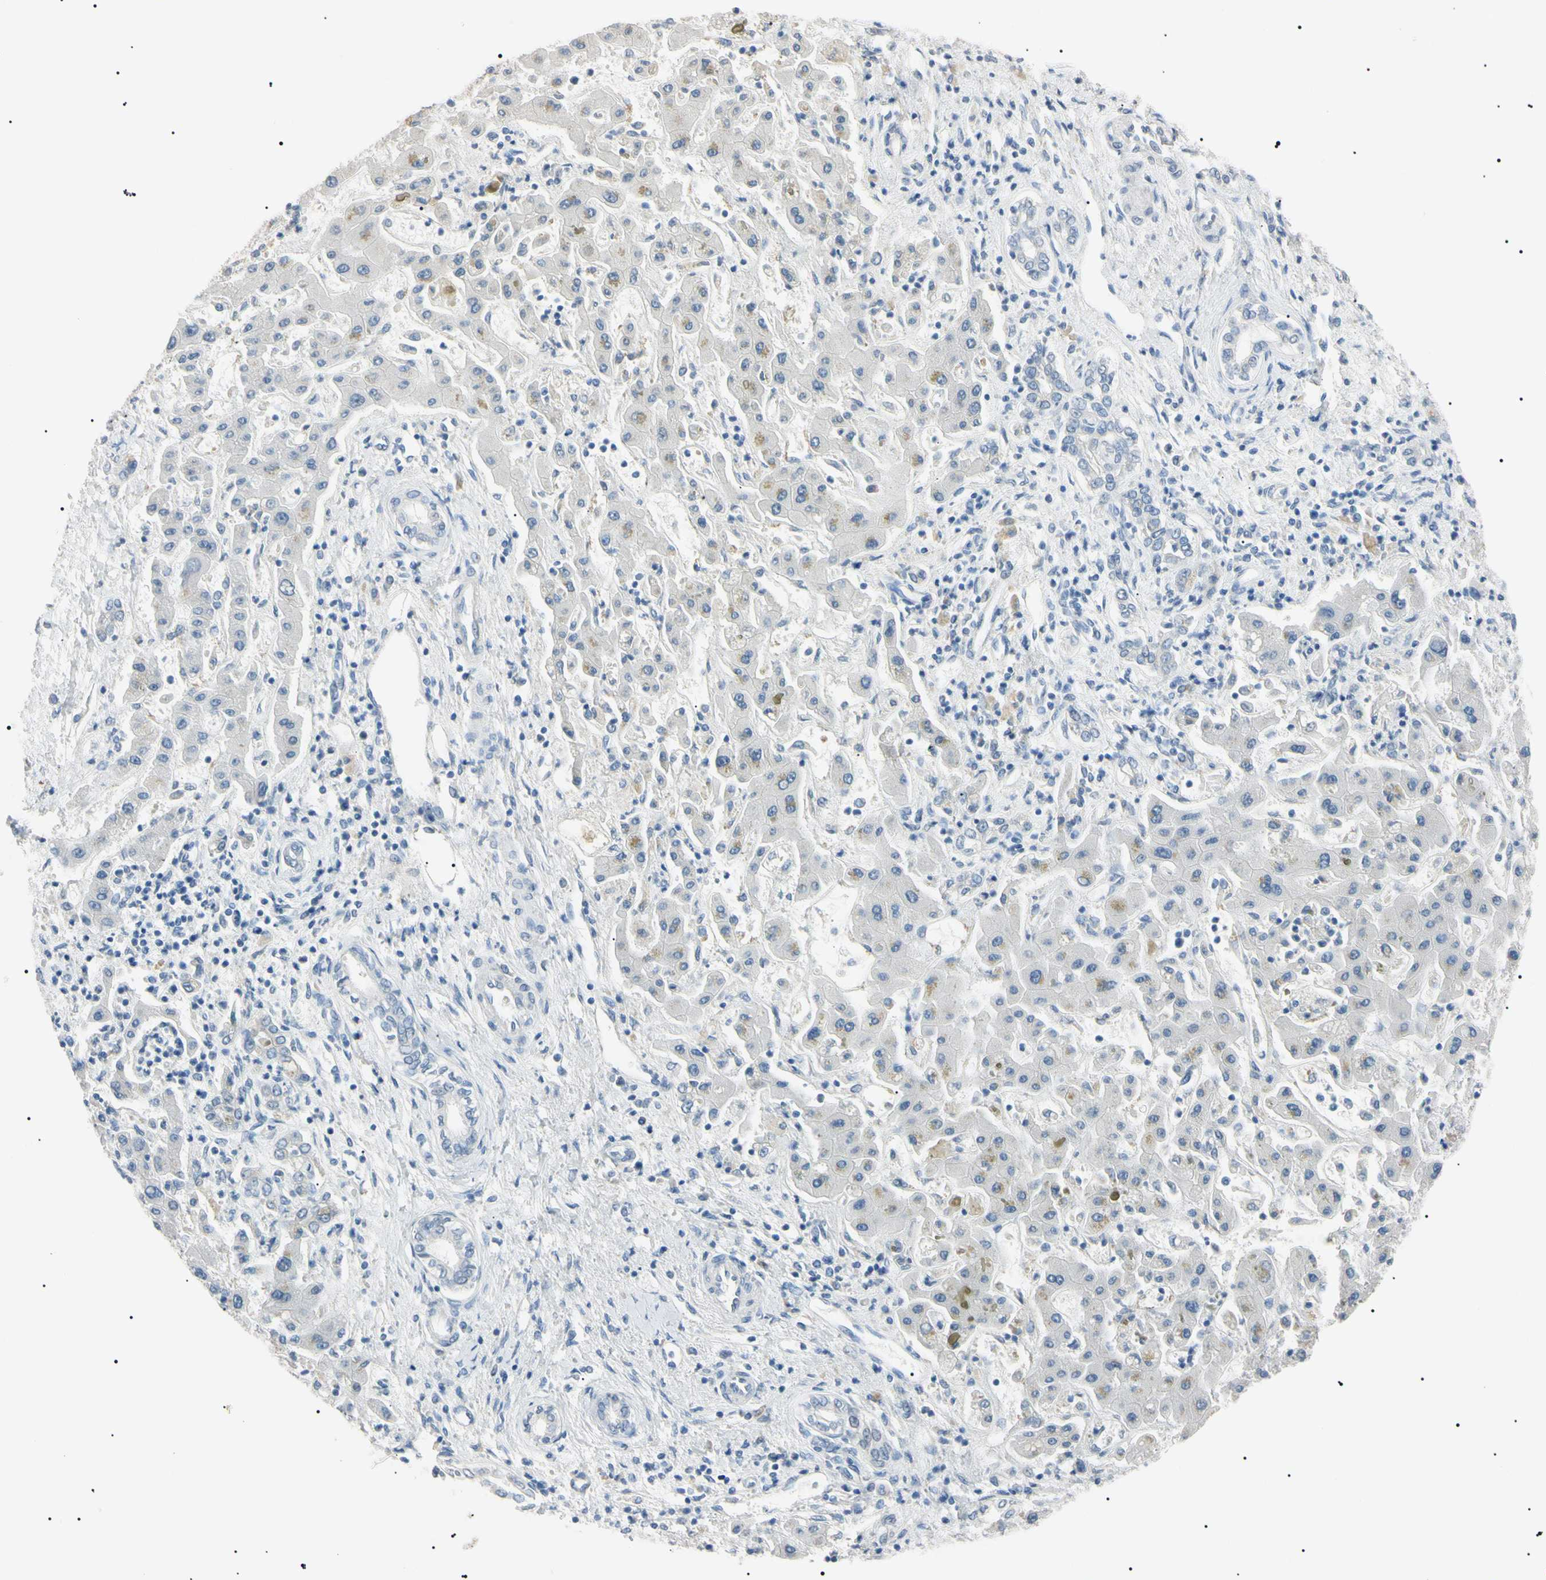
{"staining": {"intensity": "negative", "quantity": "none", "location": "none"}, "tissue": "liver cancer", "cell_type": "Tumor cells", "image_type": "cancer", "snomed": [{"axis": "morphology", "description": "Cholangiocarcinoma"}, {"axis": "topography", "description": "Liver"}], "caption": "Immunohistochemistry histopathology image of neoplastic tissue: liver cancer stained with DAB (3,3'-diaminobenzidine) reveals no significant protein positivity in tumor cells.", "gene": "CGB3", "patient": {"sex": "male", "age": 50}}